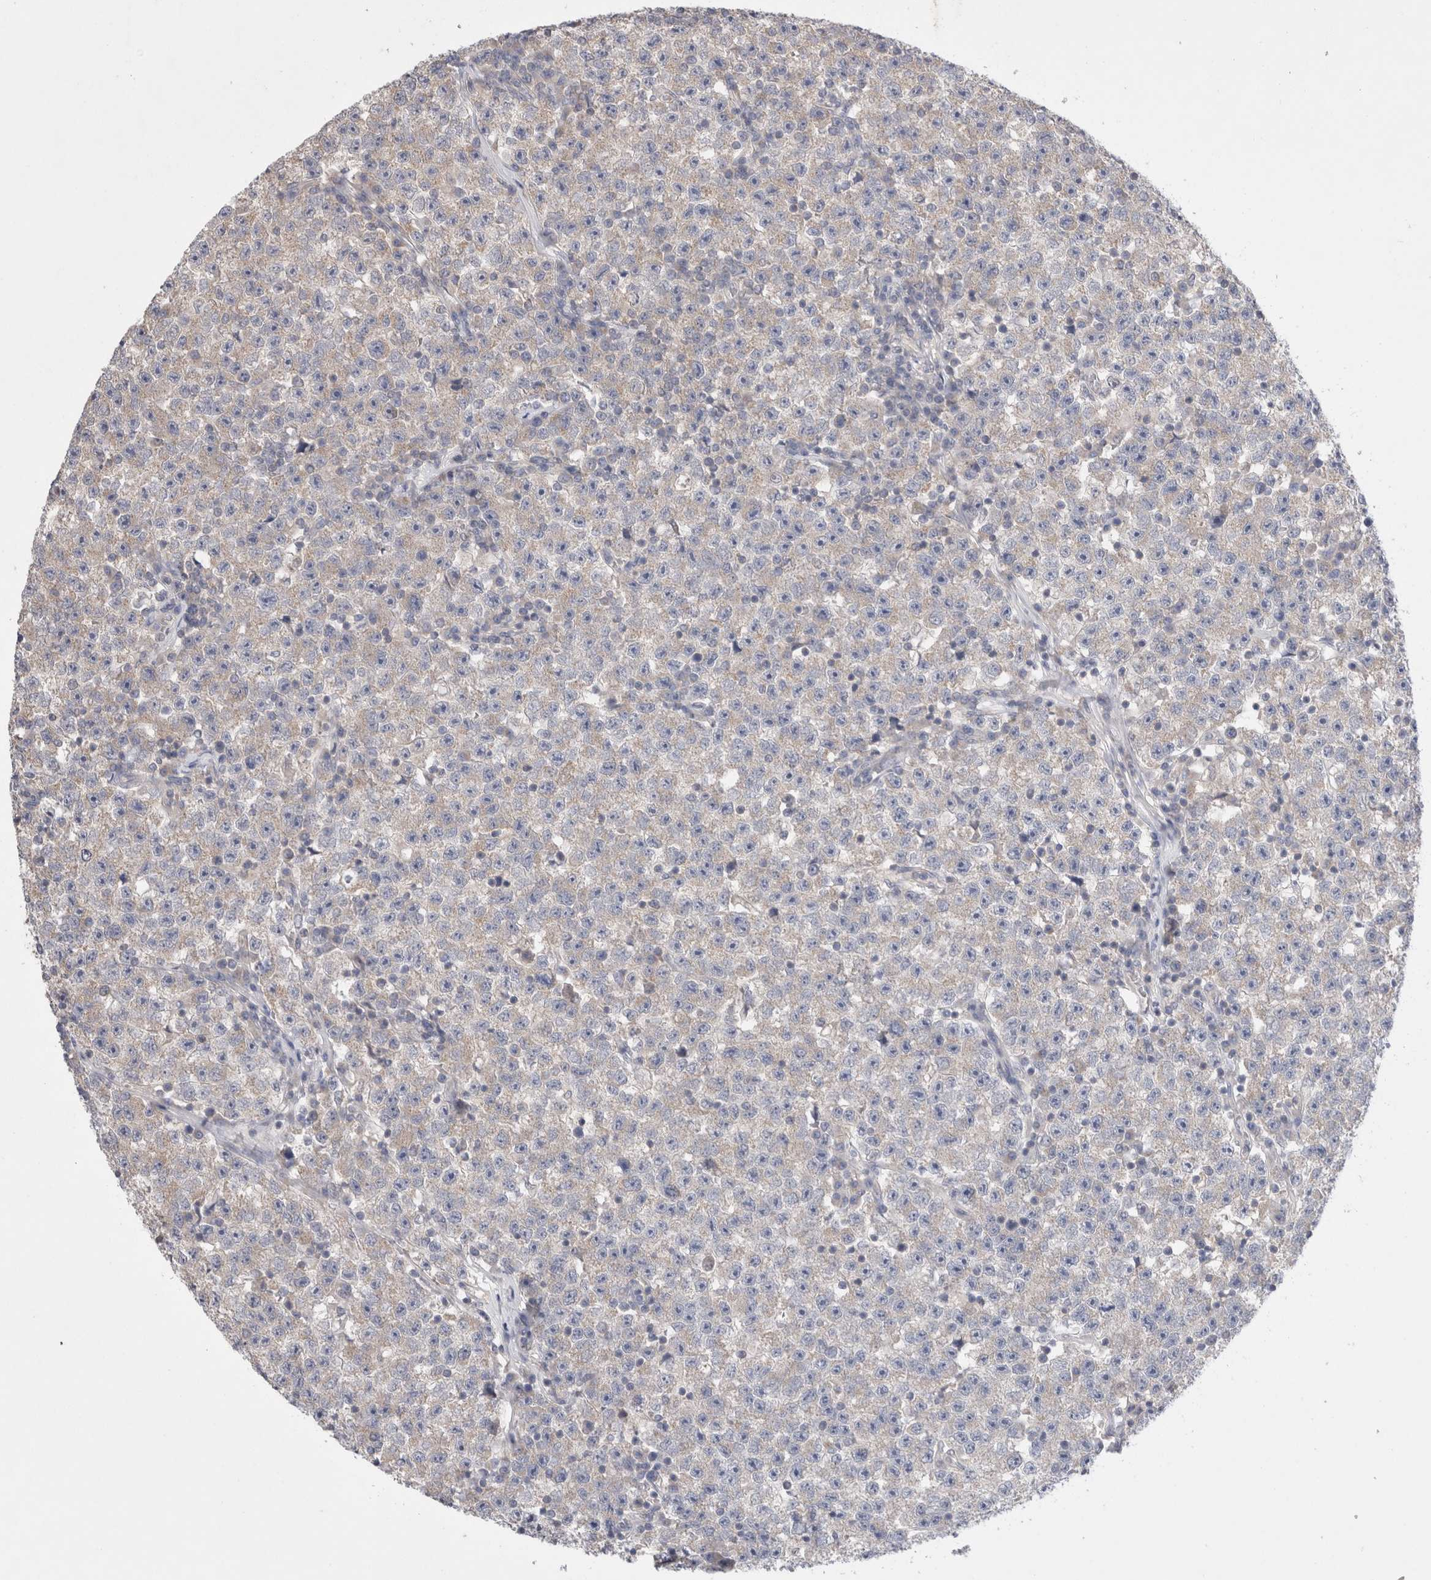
{"staining": {"intensity": "negative", "quantity": "none", "location": "none"}, "tissue": "testis cancer", "cell_type": "Tumor cells", "image_type": "cancer", "snomed": [{"axis": "morphology", "description": "Seminoma, NOS"}, {"axis": "topography", "description": "Testis"}], "caption": "High power microscopy histopathology image of an immunohistochemistry (IHC) photomicrograph of testis cancer (seminoma), revealing no significant positivity in tumor cells. The staining is performed using DAB (3,3'-diaminobenzidine) brown chromogen with nuclei counter-stained in using hematoxylin.", "gene": "IFT74", "patient": {"sex": "male", "age": 22}}